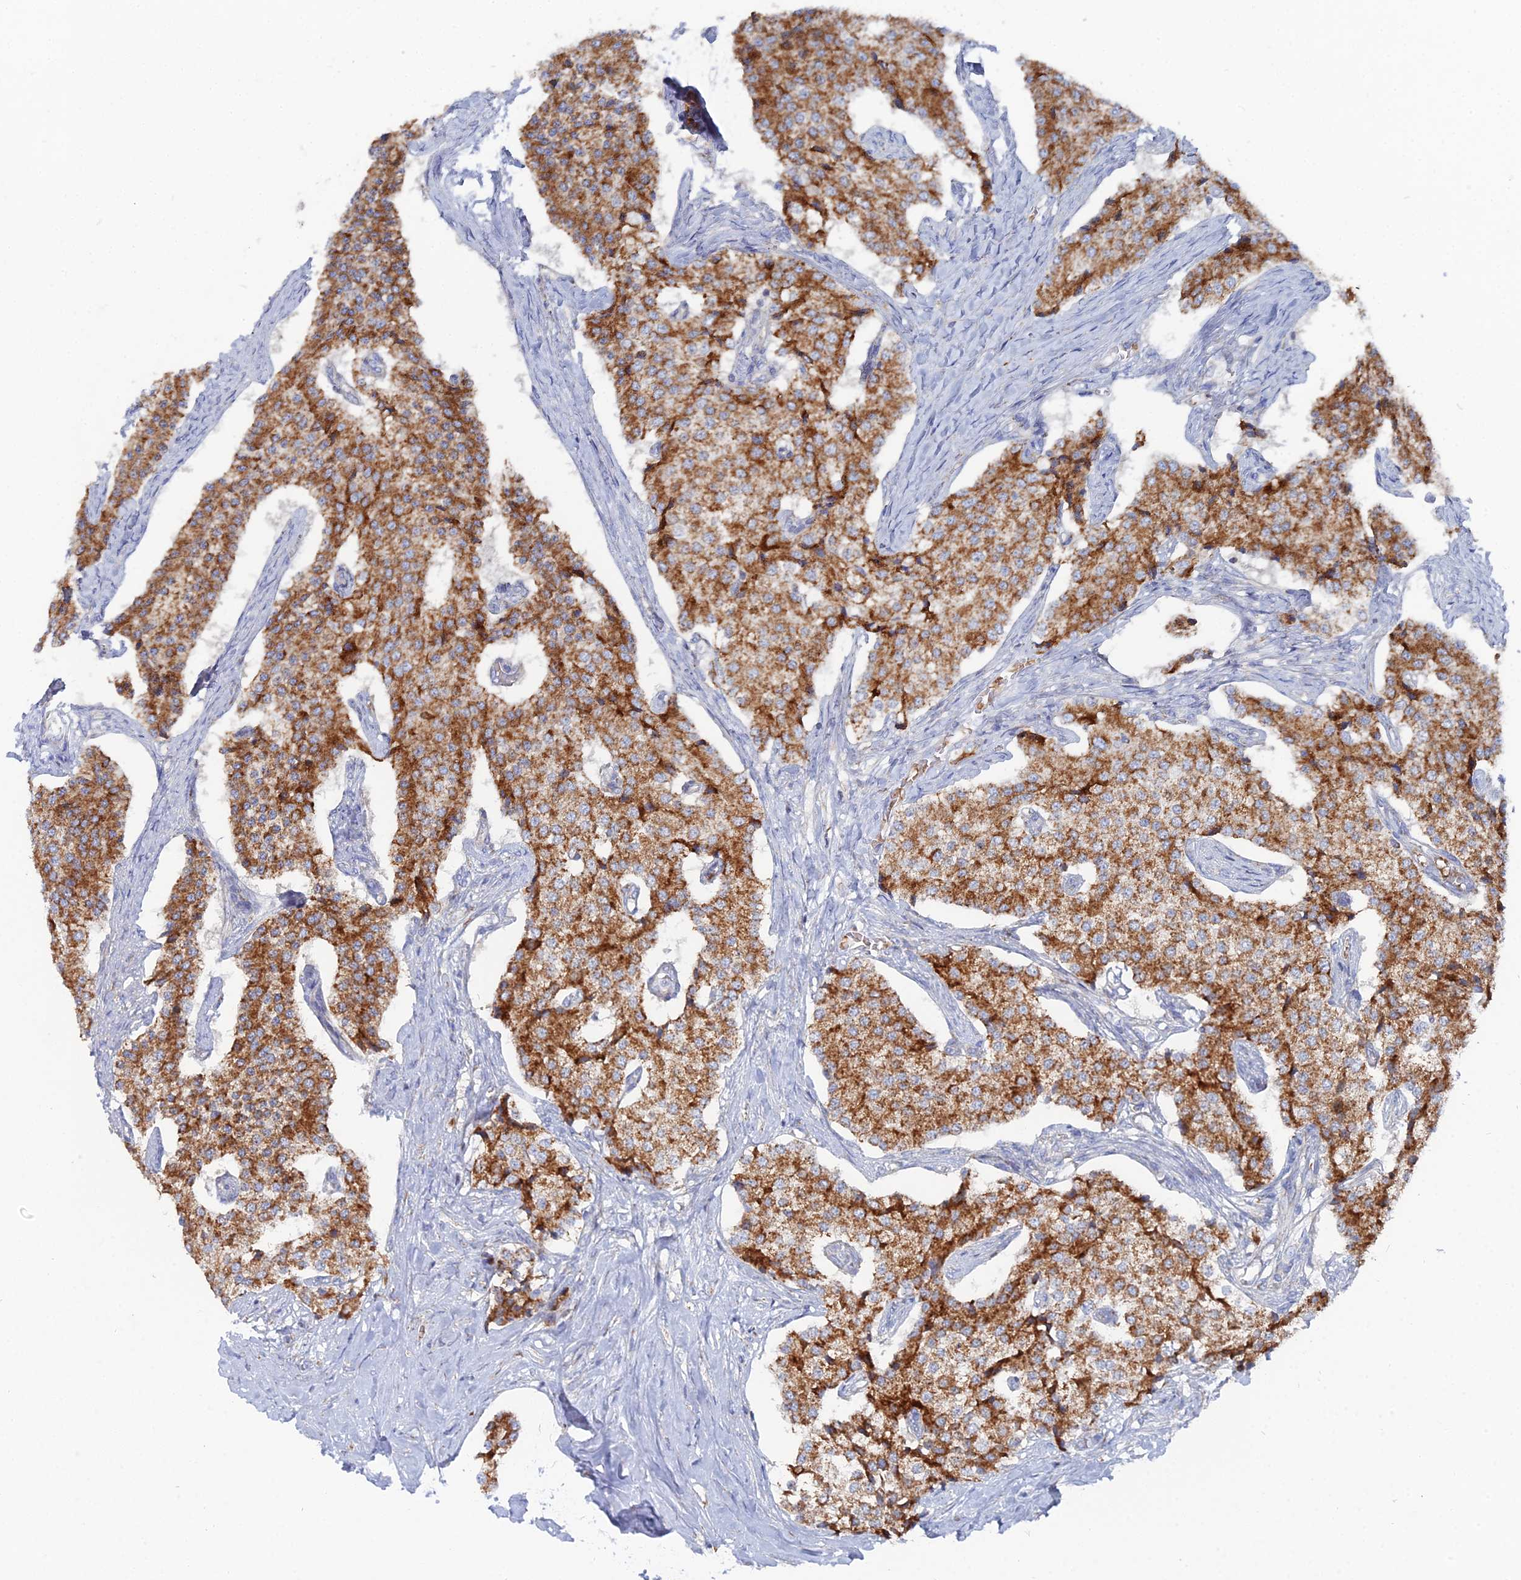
{"staining": {"intensity": "strong", "quantity": ">75%", "location": "cytoplasmic/membranous"}, "tissue": "carcinoid", "cell_type": "Tumor cells", "image_type": "cancer", "snomed": [{"axis": "morphology", "description": "Carcinoid, malignant, NOS"}, {"axis": "topography", "description": "Colon"}], "caption": "Strong cytoplasmic/membranous protein staining is present in approximately >75% of tumor cells in malignant carcinoid.", "gene": "MPC1", "patient": {"sex": "female", "age": 52}}